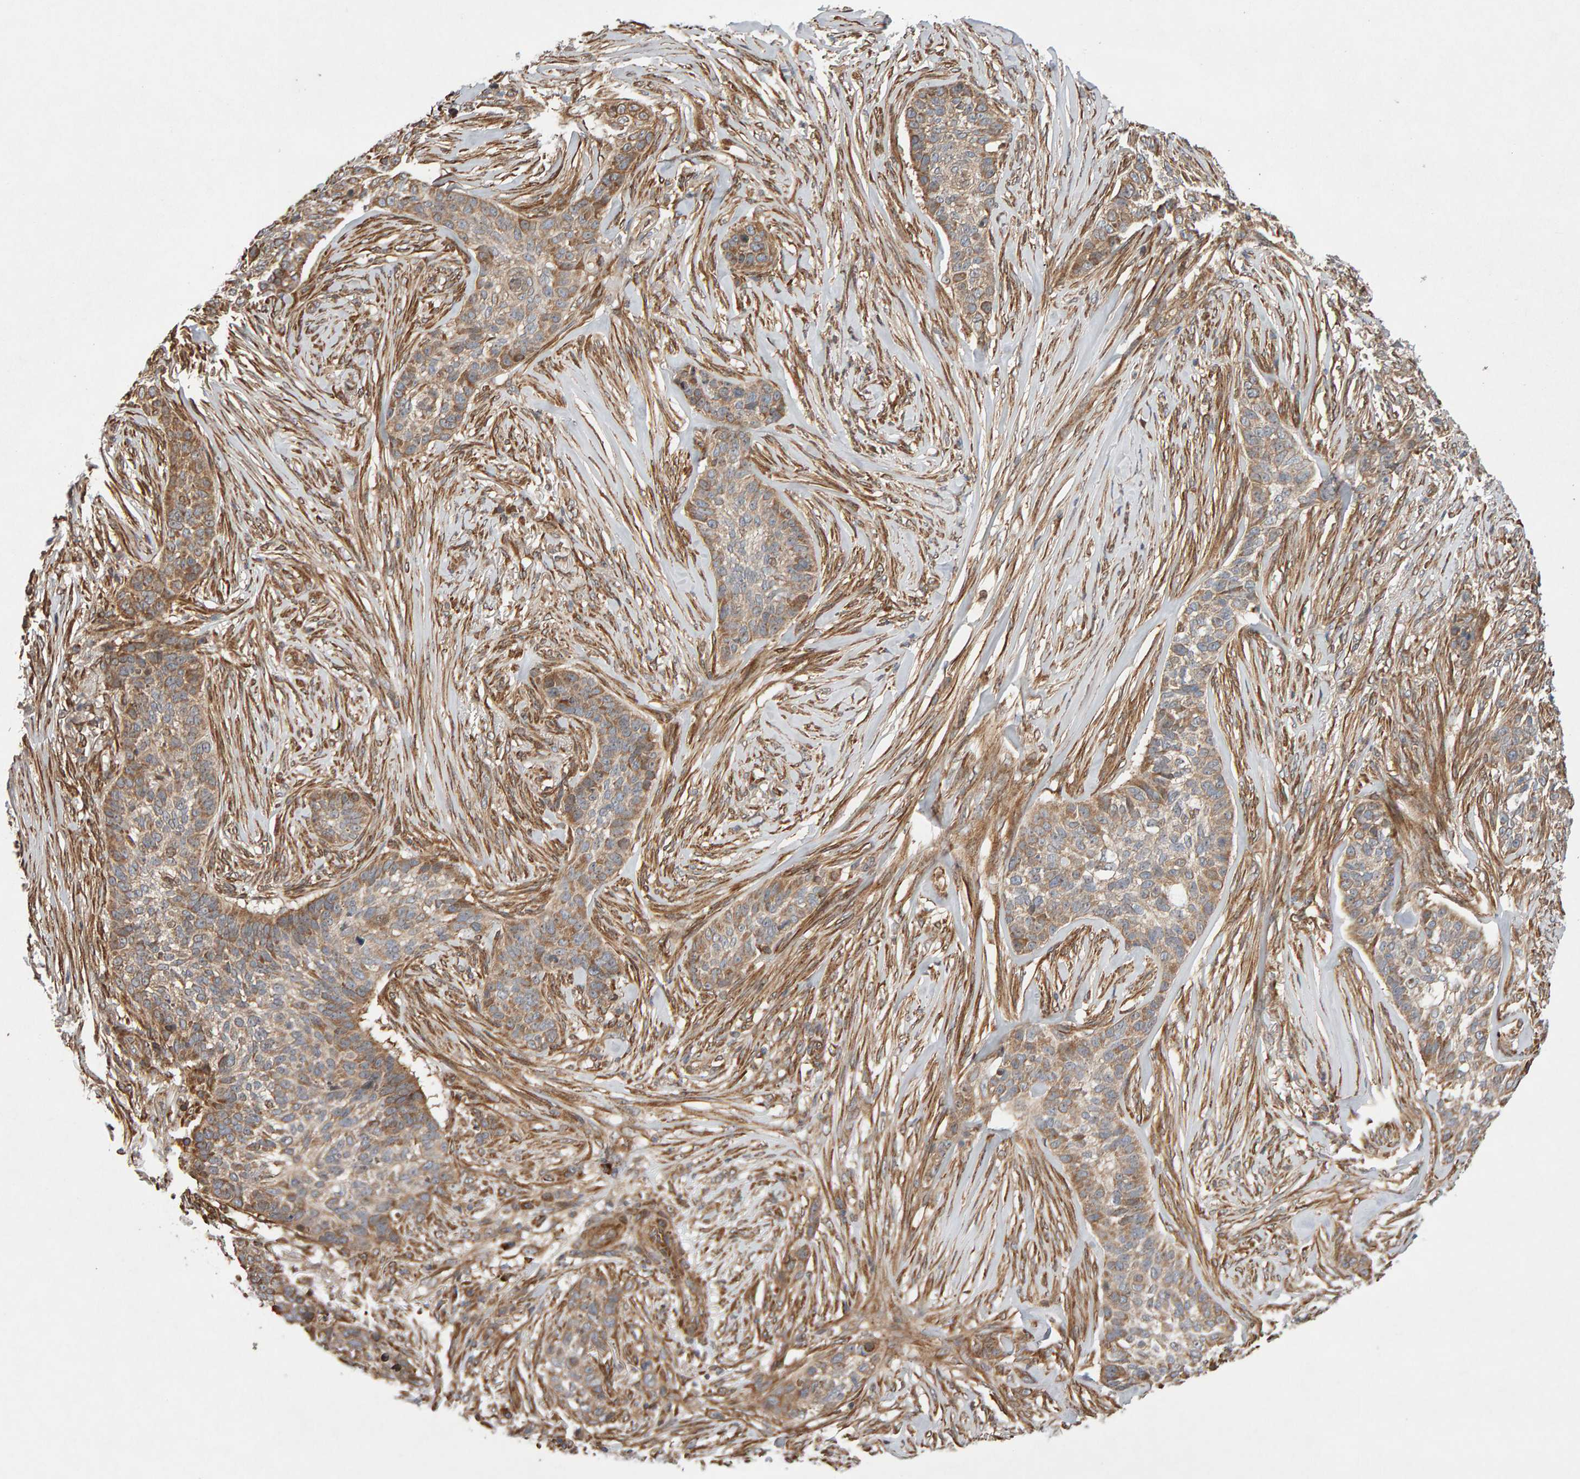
{"staining": {"intensity": "moderate", "quantity": ">75%", "location": "cytoplasmic/membranous"}, "tissue": "skin cancer", "cell_type": "Tumor cells", "image_type": "cancer", "snomed": [{"axis": "morphology", "description": "Basal cell carcinoma"}, {"axis": "topography", "description": "Skin"}], "caption": "Moderate cytoplasmic/membranous protein positivity is seen in approximately >75% of tumor cells in skin basal cell carcinoma.", "gene": "LZTS1", "patient": {"sex": "male", "age": 85}}